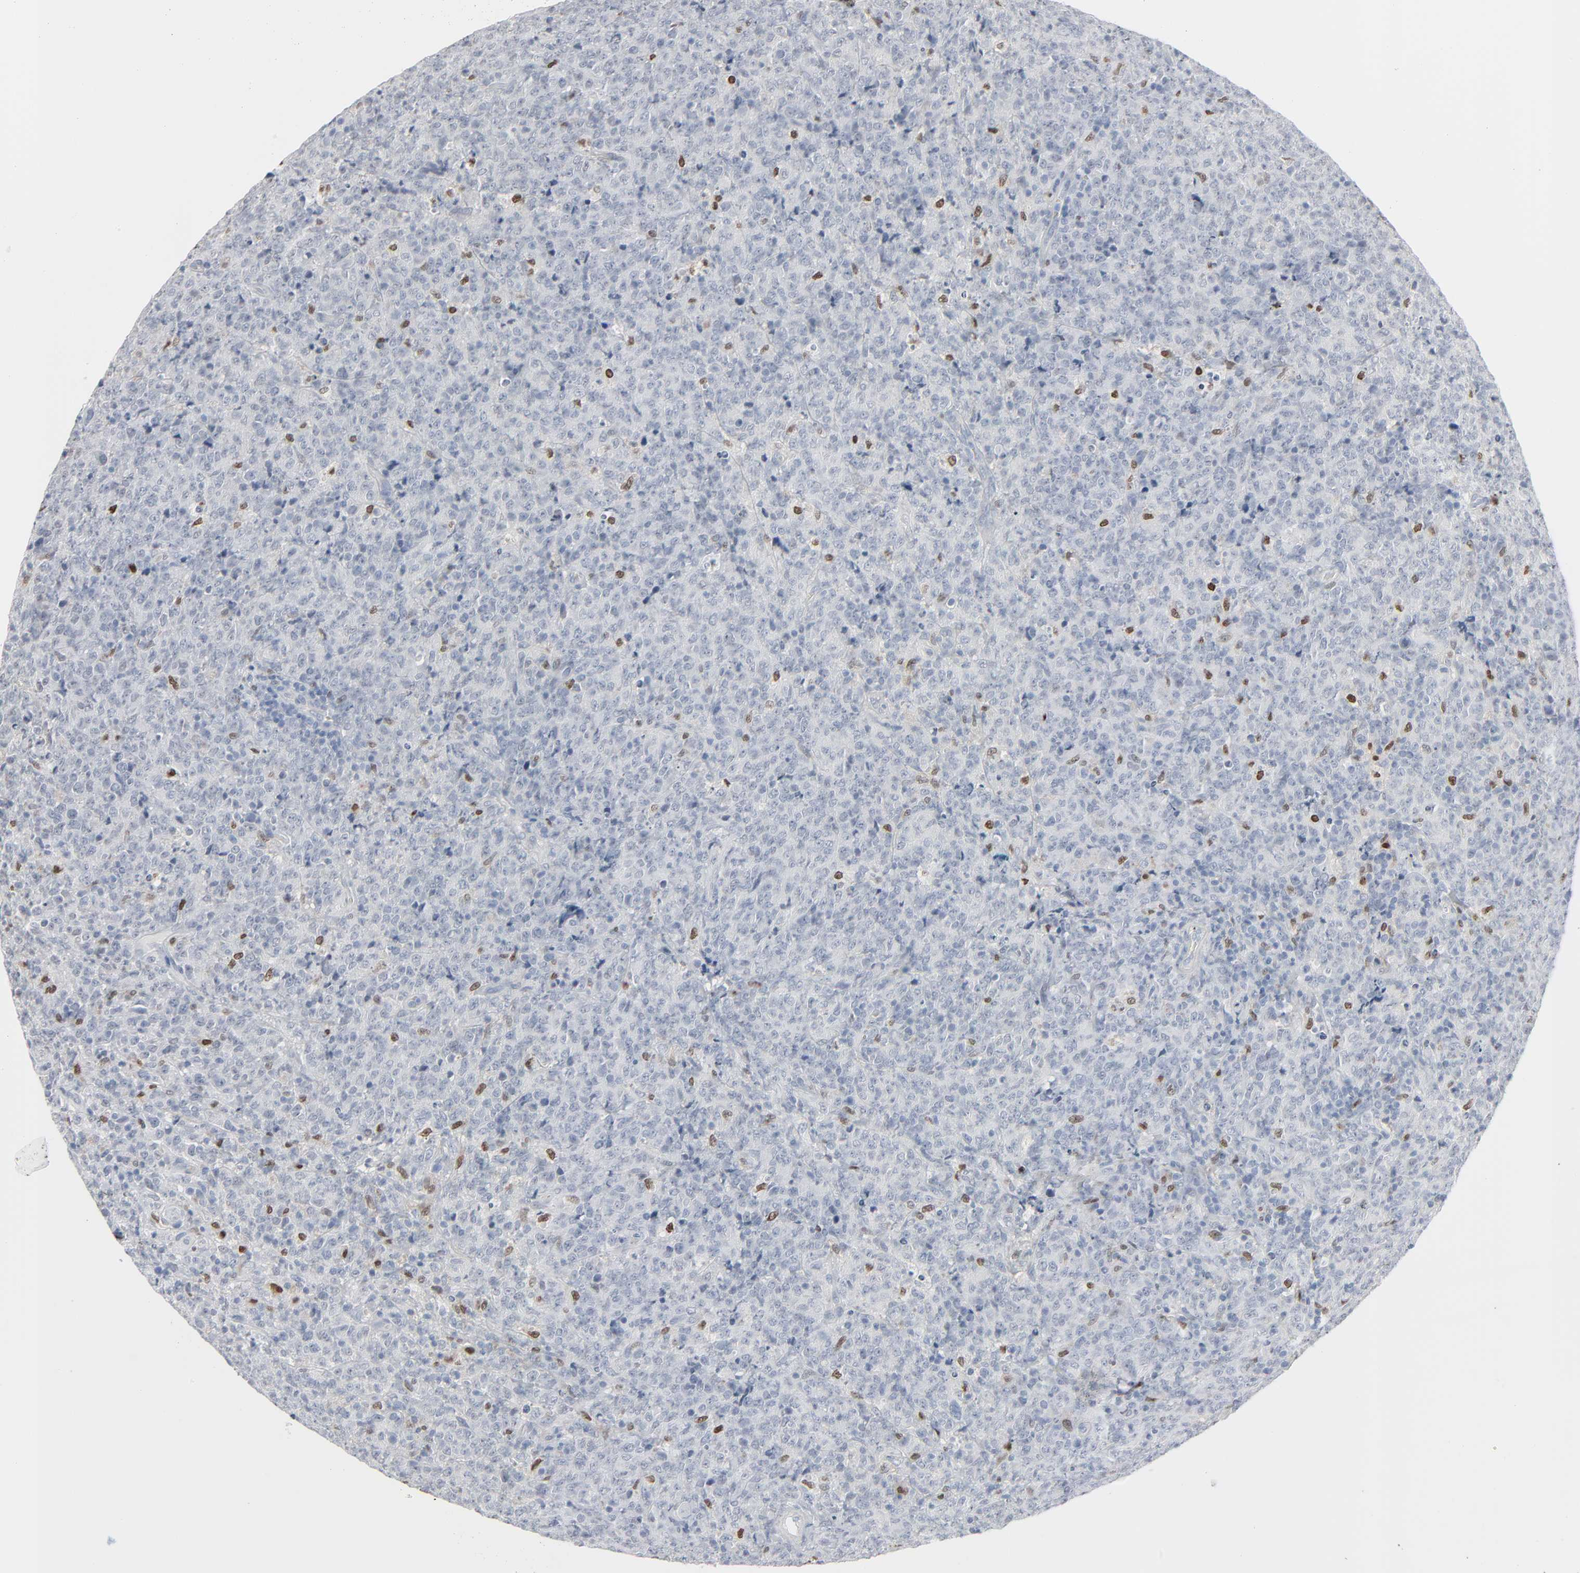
{"staining": {"intensity": "moderate", "quantity": "<25%", "location": "nuclear"}, "tissue": "lymphoma", "cell_type": "Tumor cells", "image_type": "cancer", "snomed": [{"axis": "morphology", "description": "Malignant lymphoma, non-Hodgkin's type, High grade"}, {"axis": "topography", "description": "Tonsil"}], "caption": "A histopathology image of malignant lymphoma, non-Hodgkin's type (high-grade) stained for a protein reveals moderate nuclear brown staining in tumor cells.", "gene": "MITF", "patient": {"sex": "female", "age": 36}}